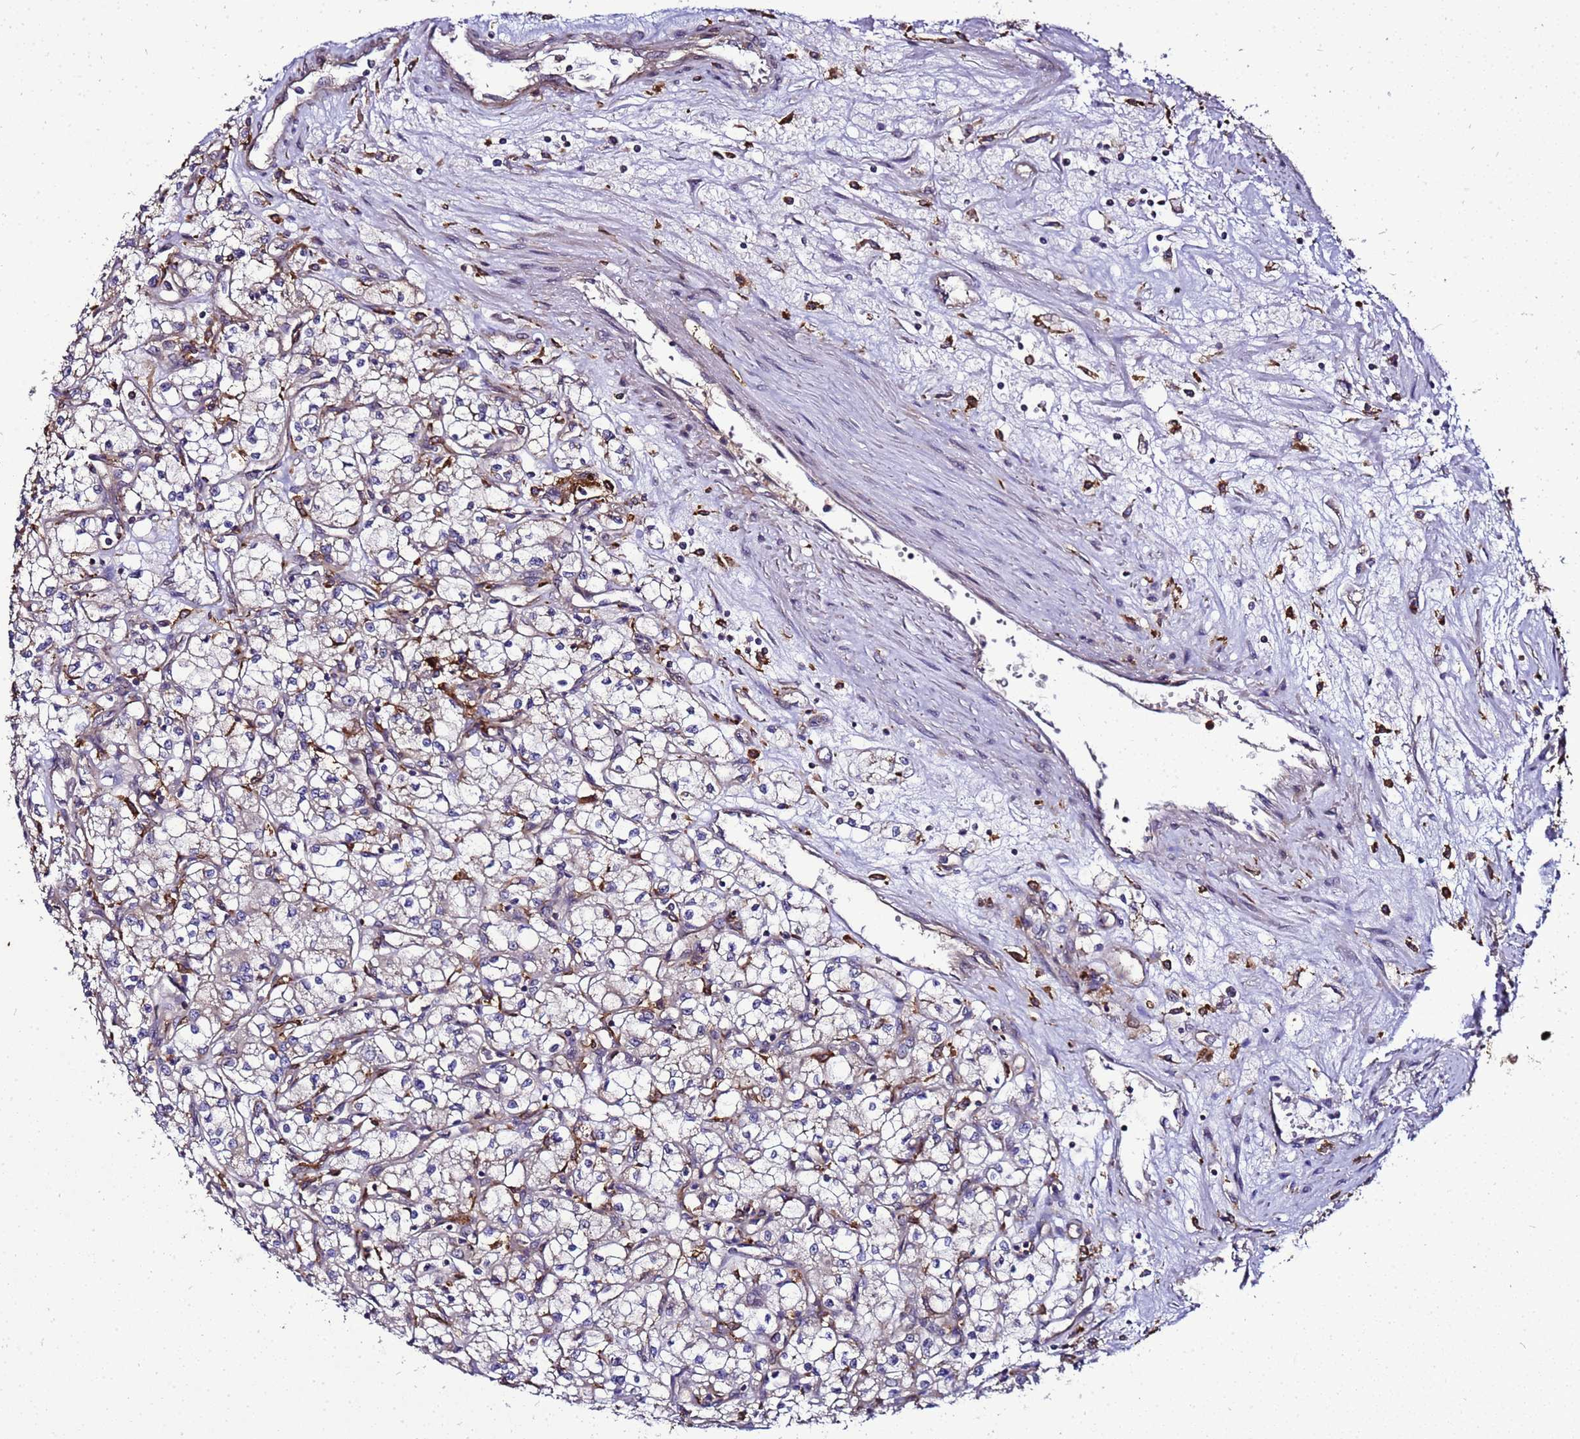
{"staining": {"intensity": "negative", "quantity": "none", "location": "none"}, "tissue": "renal cancer", "cell_type": "Tumor cells", "image_type": "cancer", "snomed": [{"axis": "morphology", "description": "Adenocarcinoma, NOS"}, {"axis": "topography", "description": "Kidney"}], "caption": "This micrograph is of renal adenocarcinoma stained with immunohistochemistry to label a protein in brown with the nuclei are counter-stained blue. There is no expression in tumor cells.", "gene": "TRABD", "patient": {"sex": "male", "age": 59}}